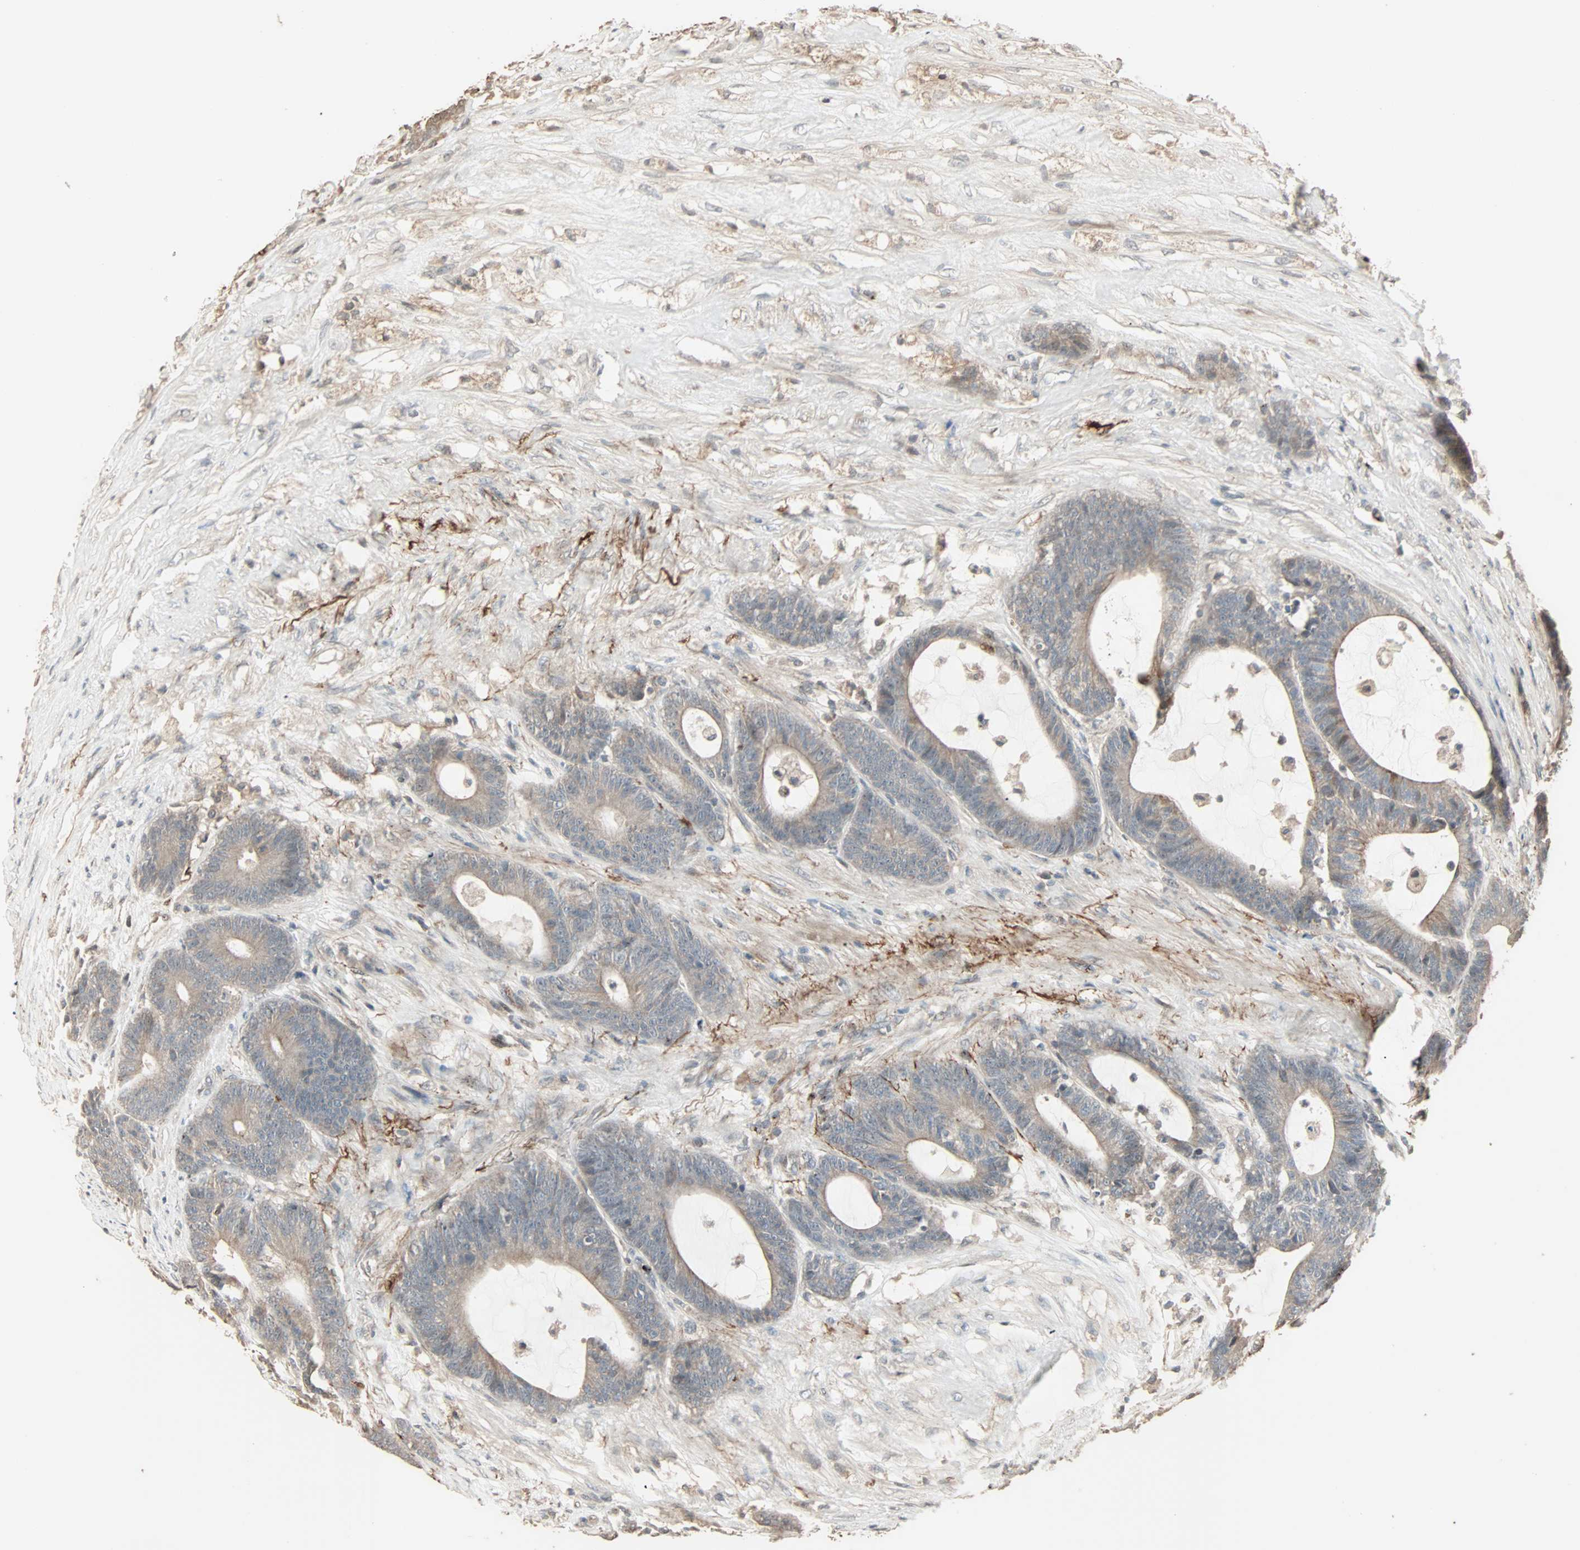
{"staining": {"intensity": "weak", "quantity": "25%-75%", "location": "cytoplasmic/membranous"}, "tissue": "colorectal cancer", "cell_type": "Tumor cells", "image_type": "cancer", "snomed": [{"axis": "morphology", "description": "Adenocarcinoma, NOS"}, {"axis": "topography", "description": "Colon"}], "caption": "Approximately 25%-75% of tumor cells in colorectal cancer (adenocarcinoma) display weak cytoplasmic/membranous protein staining as visualized by brown immunohistochemical staining.", "gene": "CALCRL", "patient": {"sex": "female", "age": 84}}